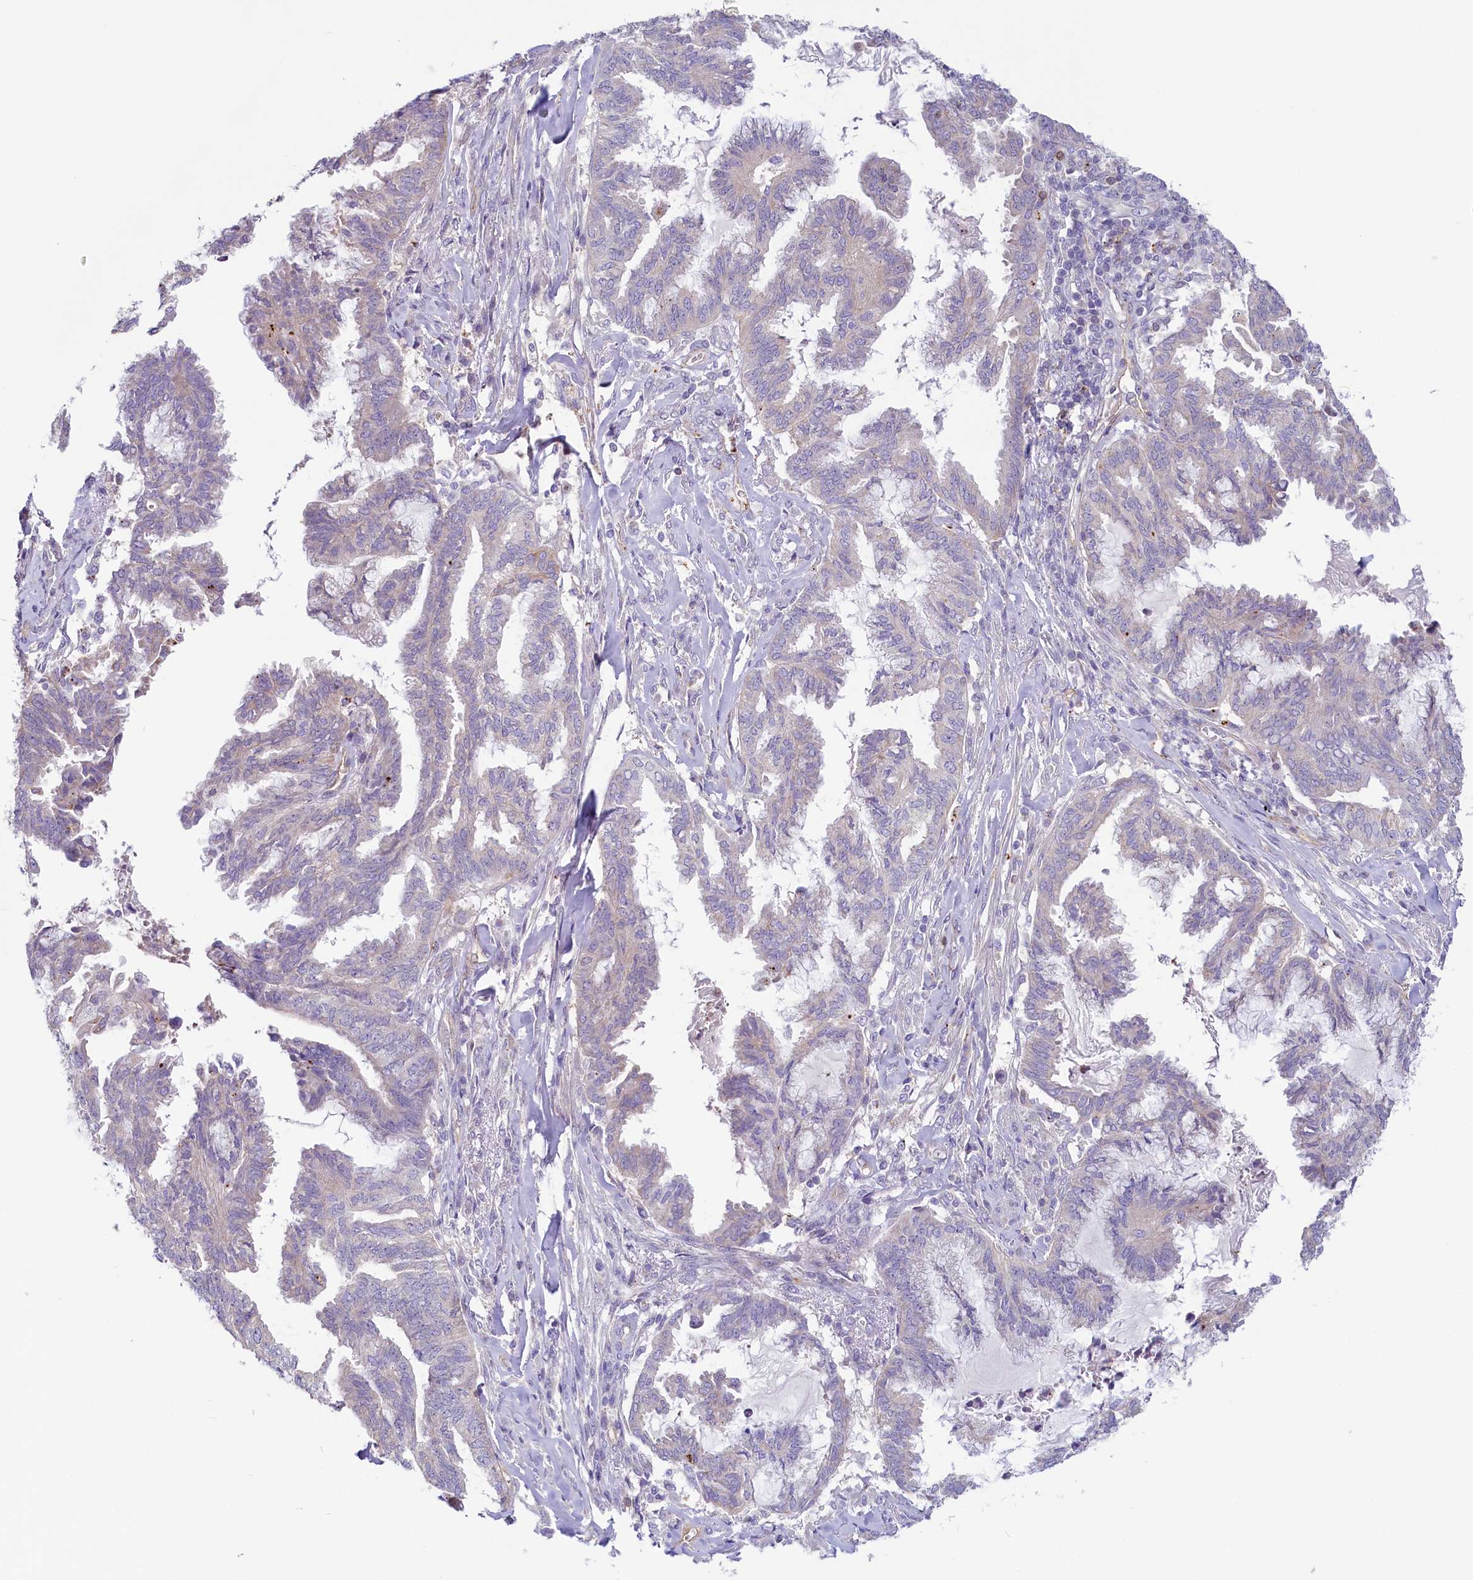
{"staining": {"intensity": "moderate", "quantity": "<25%", "location": "cytoplasmic/membranous"}, "tissue": "endometrial cancer", "cell_type": "Tumor cells", "image_type": "cancer", "snomed": [{"axis": "morphology", "description": "Adenocarcinoma, NOS"}, {"axis": "topography", "description": "Endometrium"}], "caption": "About <25% of tumor cells in human endometrial cancer (adenocarcinoma) reveal moderate cytoplasmic/membranous protein staining as visualized by brown immunohistochemical staining.", "gene": "LMOD3", "patient": {"sex": "female", "age": 86}}